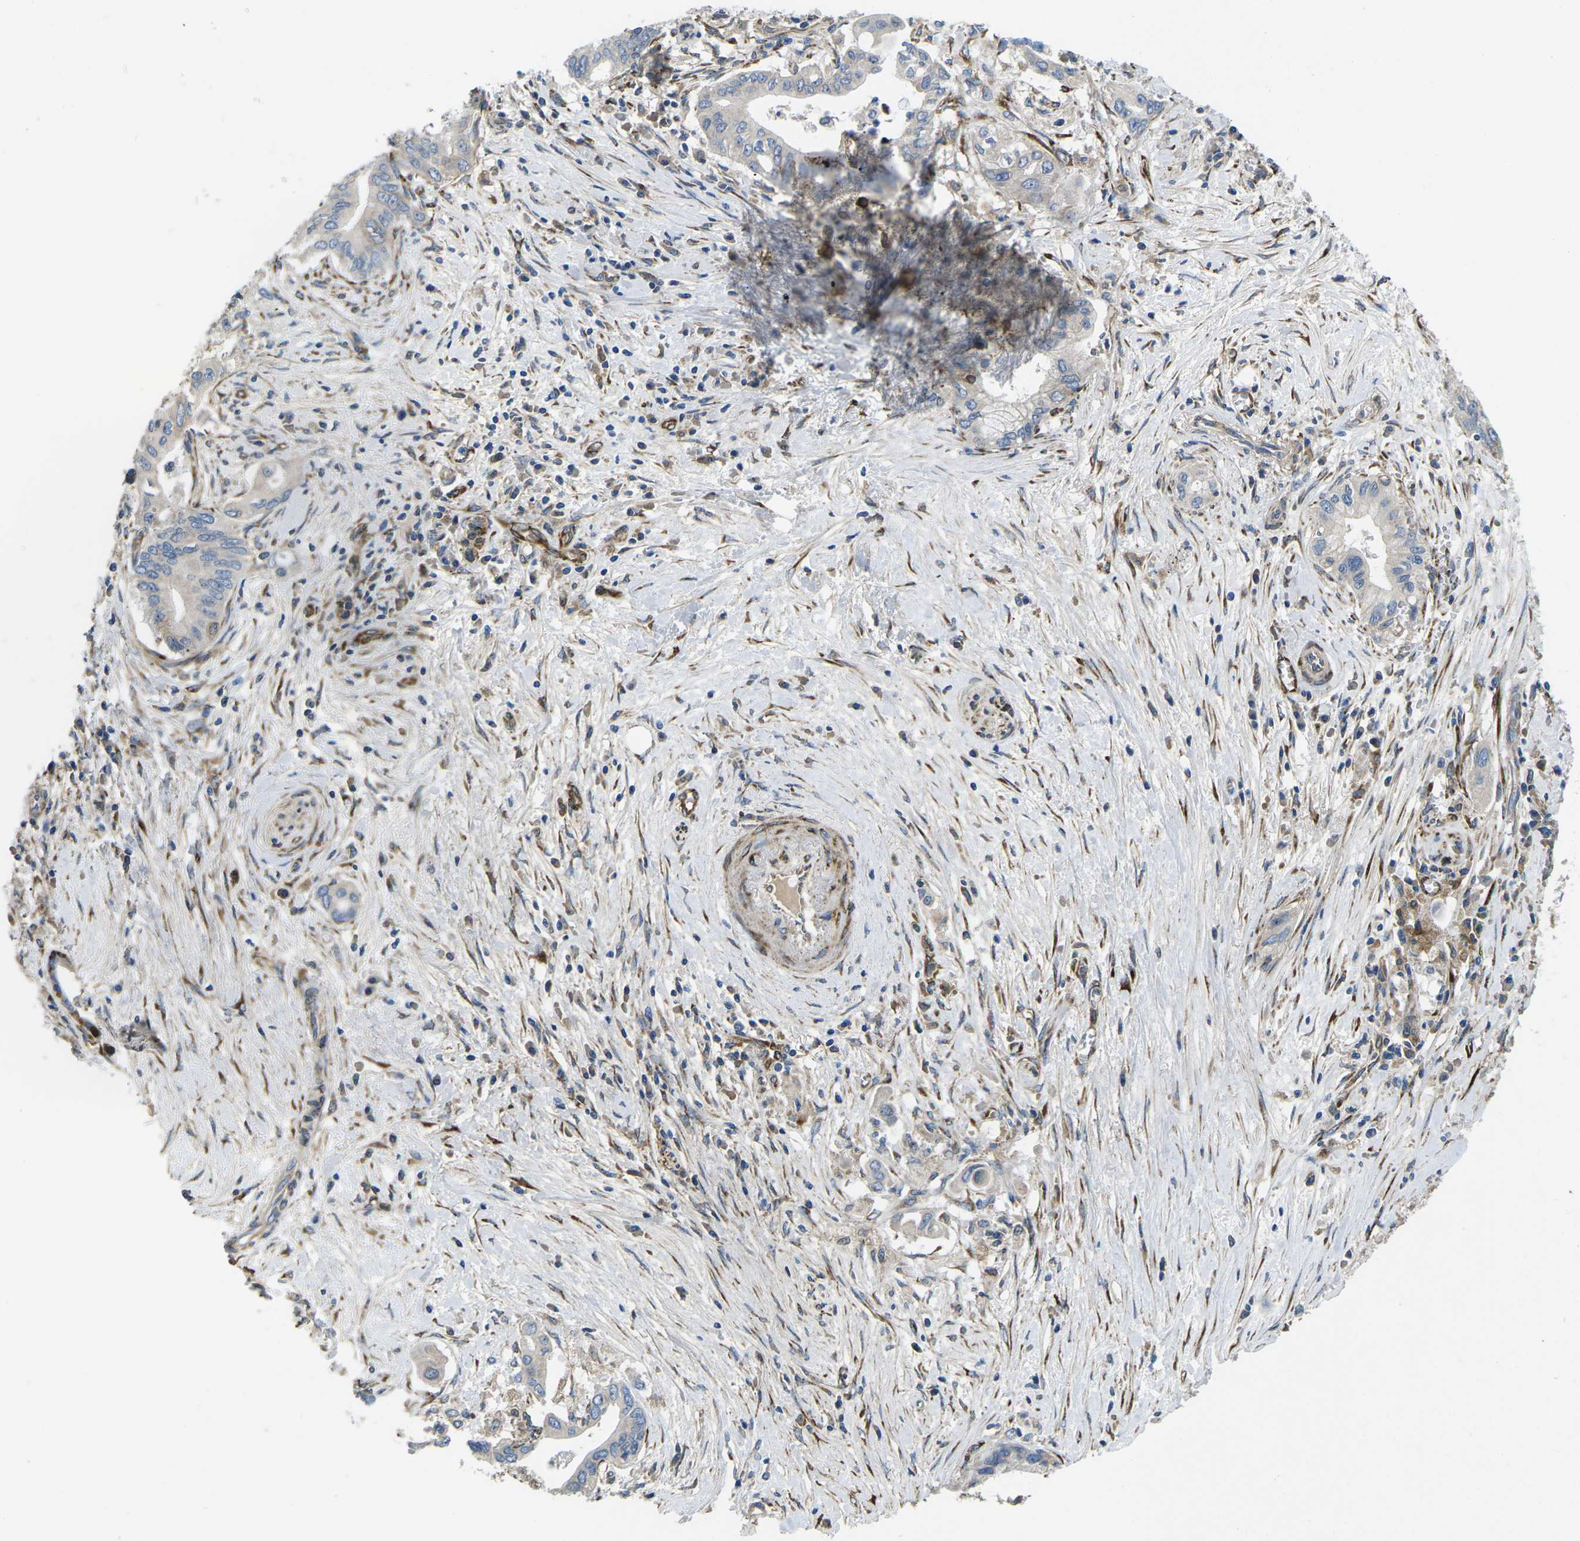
{"staining": {"intensity": "negative", "quantity": "none", "location": "none"}, "tissue": "pancreatic cancer", "cell_type": "Tumor cells", "image_type": "cancer", "snomed": [{"axis": "morphology", "description": "Adenocarcinoma, NOS"}, {"axis": "topography", "description": "Pancreas"}], "caption": "High power microscopy image of an immunohistochemistry (IHC) micrograph of adenocarcinoma (pancreatic), revealing no significant staining in tumor cells.", "gene": "PDZD8", "patient": {"sex": "female", "age": 73}}